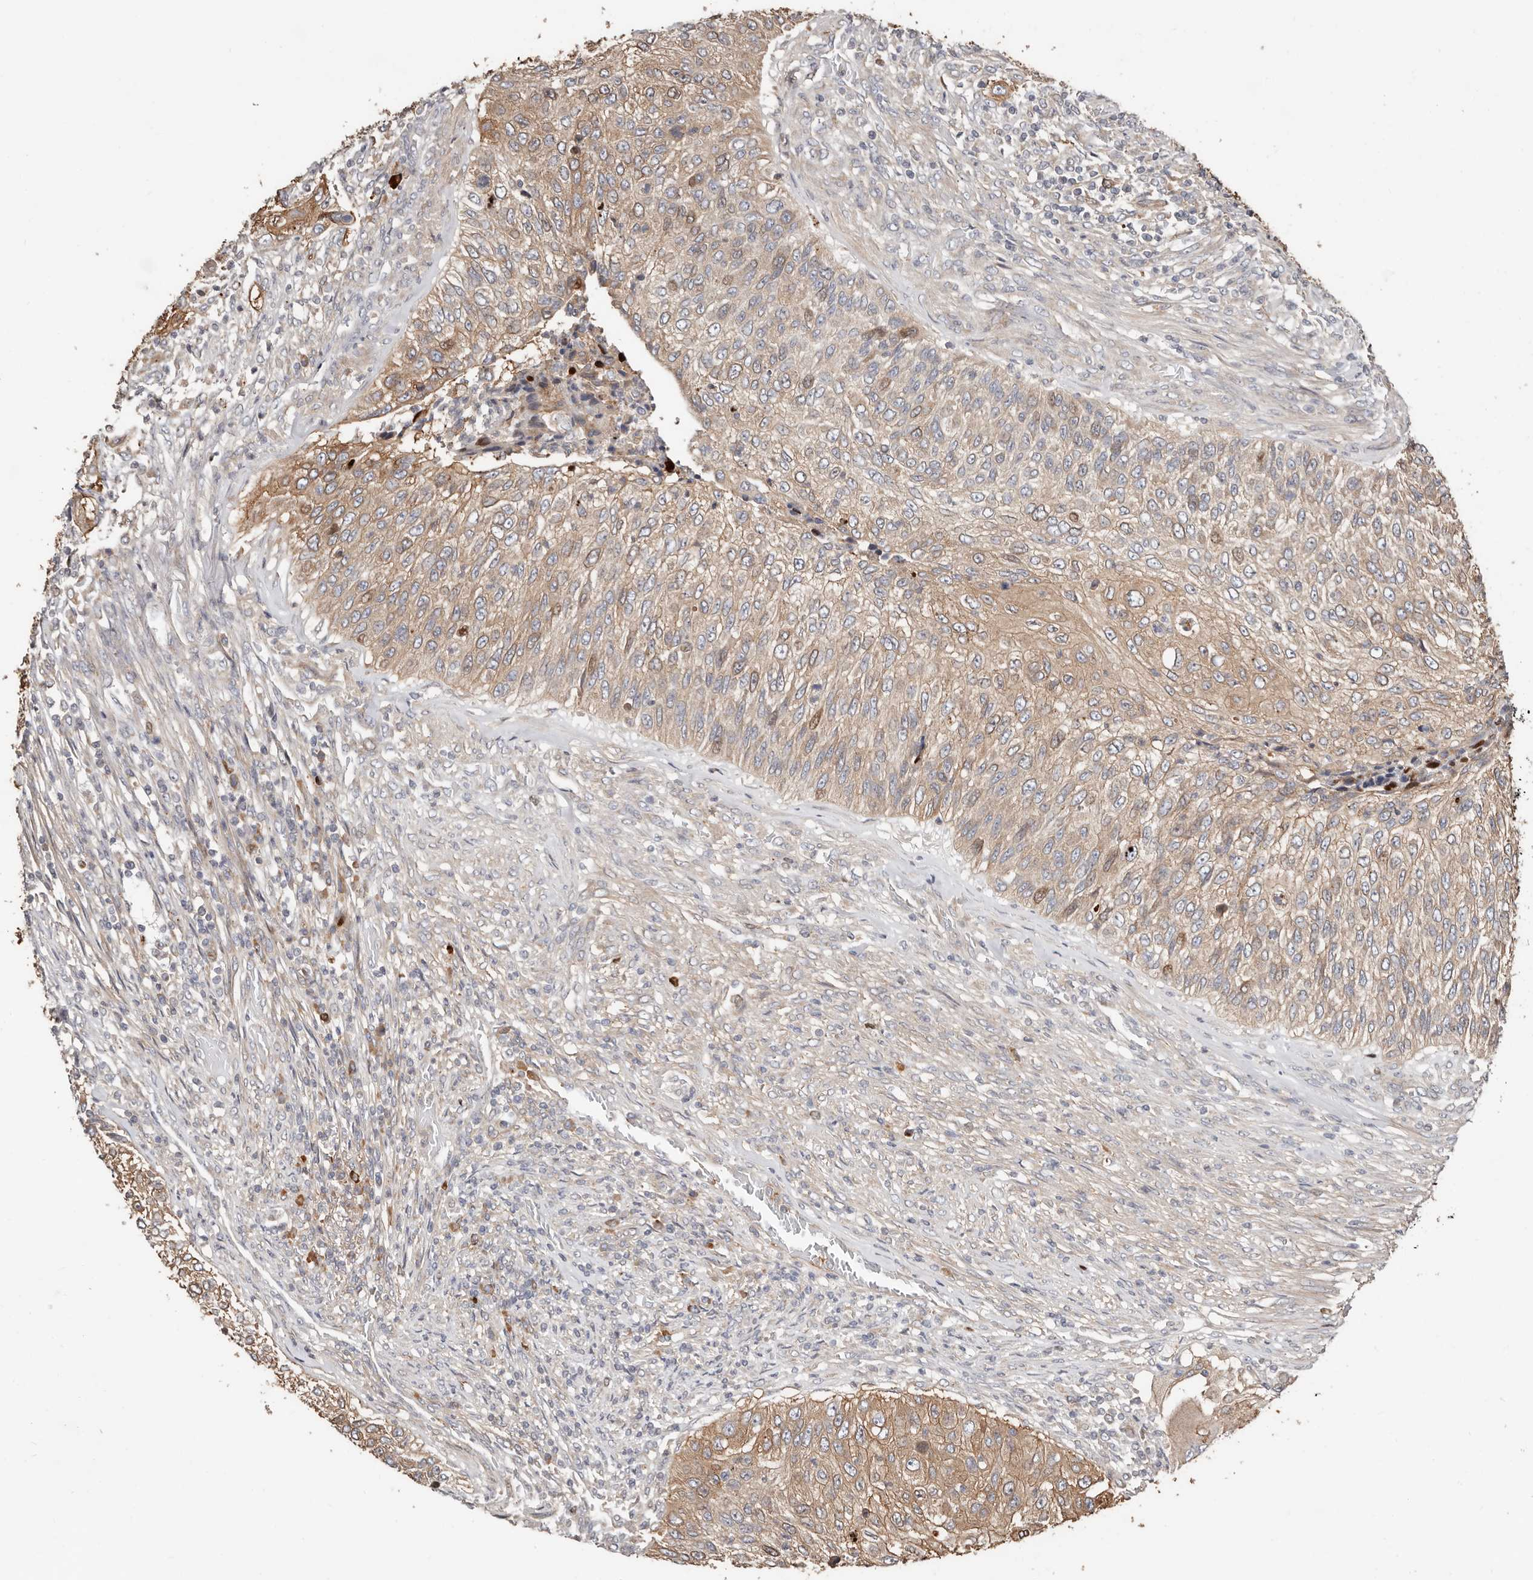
{"staining": {"intensity": "moderate", "quantity": "25%-75%", "location": "cytoplasmic/membranous"}, "tissue": "urothelial cancer", "cell_type": "Tumor cells", "image_type": "cancer", "snomed": [{"axis": "morphology", "description": "Urothelial carcinoma, High grade"}, {"axis": "topography", "description": "Urinary bladder"}], "caption": "Immunohistochemistry (IHC) (DAB (3,3'-diaminobenzidine)) staining of high-grade urothelial carcinoma reveals moderate cytoplasmic/membranous protein staining in approximately 25%-75% of tumor cells.", "gene": "SMYD4", "patient": {"sex": "female", "age": 60}}